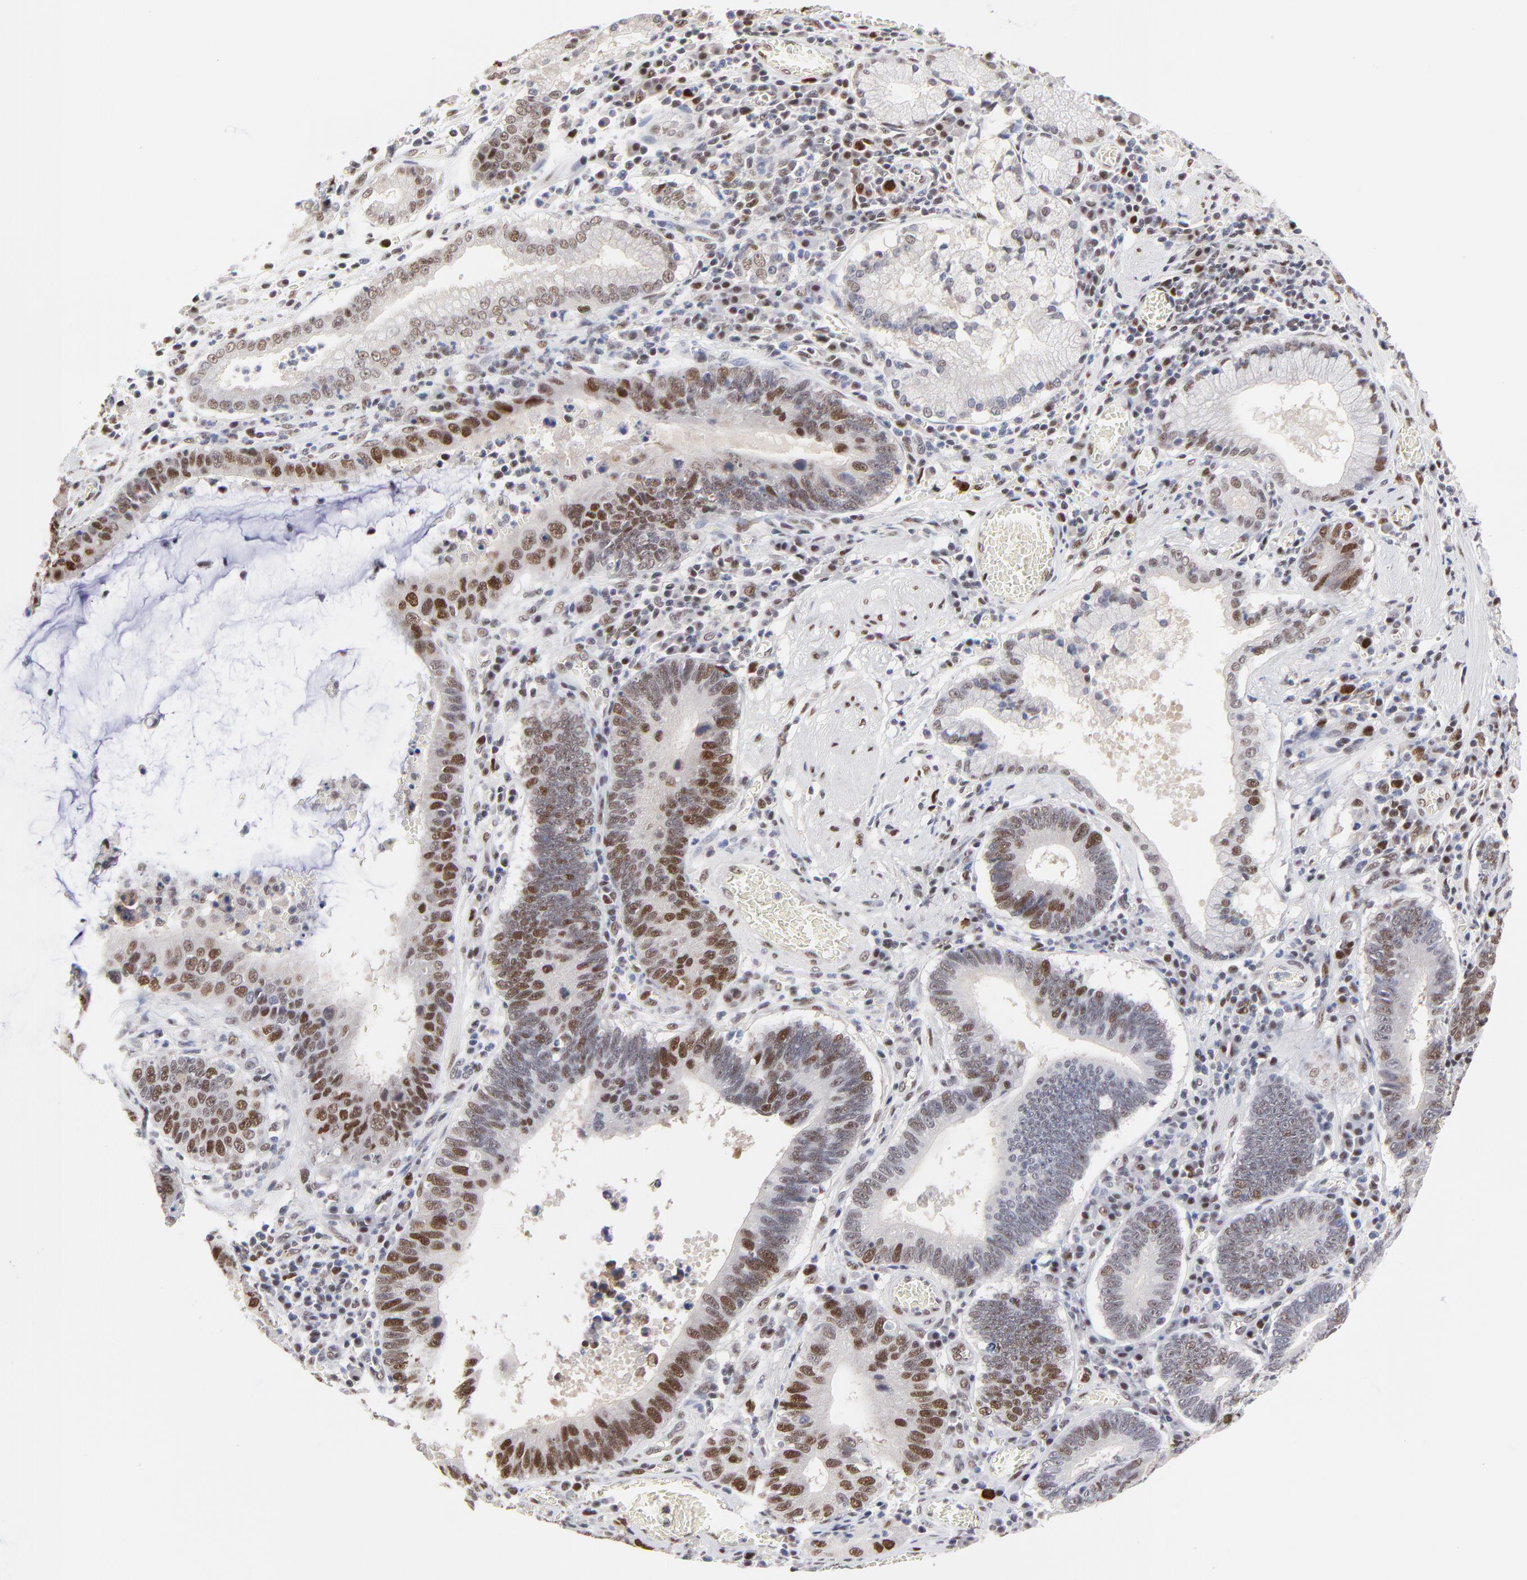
{"staining": {"intensity": "moderate", "quantity": ">75%", "location": "nuclear"}, "tissue": "stomach cancer", "cell_type": "Tumor cells", "image_type": "cancer", "snomed": [{"axis": "morphology", "description": "Adenocarcinoma, NOS"}, {"axis": "topography", "description": "Stomach"}, {"axis": "topography", "description": "Gastric cardia"}], "caption": "Immunohistochemistry photomicrograph of neoplastic tissue: adenocarcinoma (stomach) stained using IHC demonstrates medium levels of moderate protein expression localized specifically in the nuclear of tumor cells, appearing as a nuclear brown color.", "gene": "OGFOD1", "patient": {"sex": "male", "age": 59}}